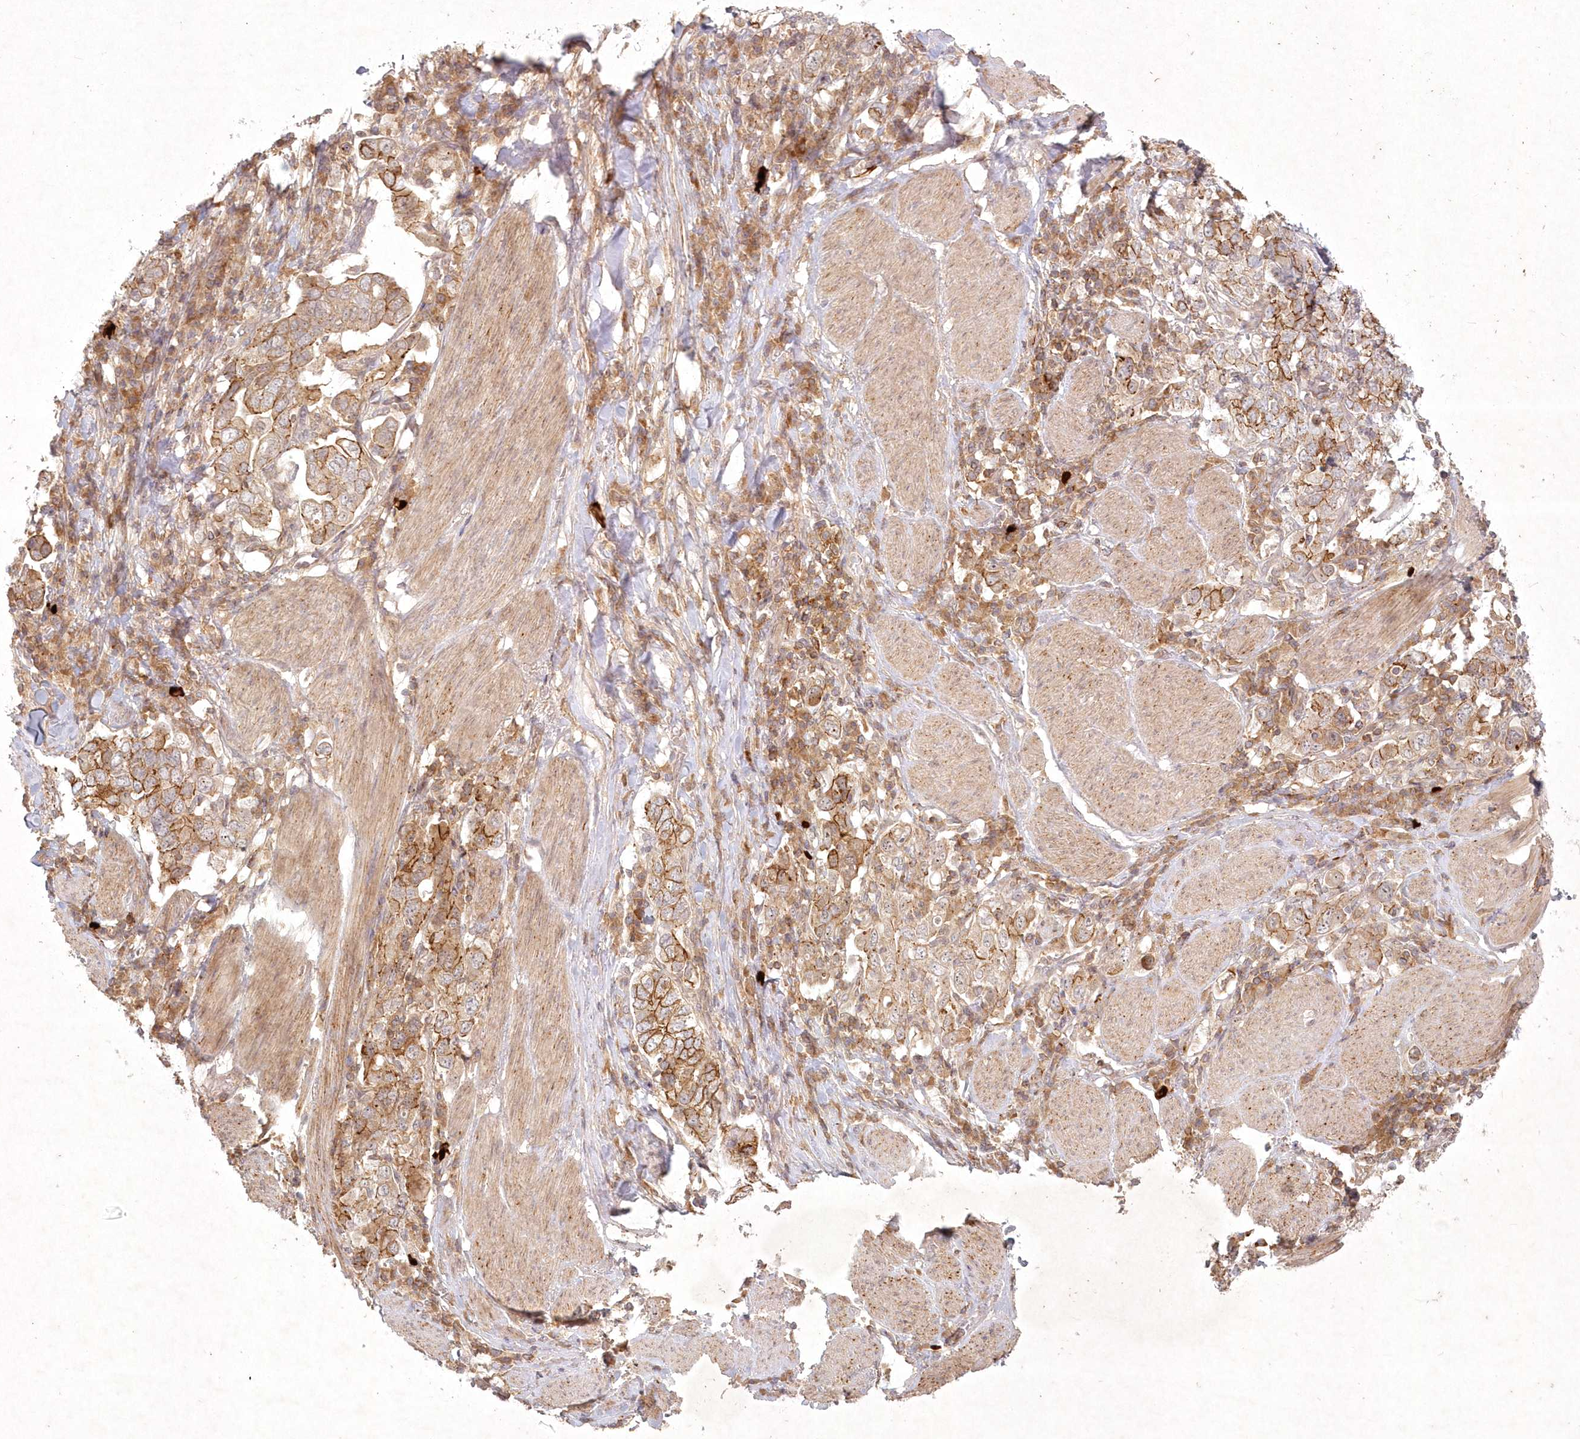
{"staining": {"intensity": "moderate", "quantity": ">75%", "location": "cytoplasmic/membranous"}, "tissue": "stomach cancer", "cell_type": "Tumor cells", "image_type": "cancer", "snomed": [{"axis": "morphology", "description": "Adenocarcinoma, NOS"}, {"axis": "topography", "description": "Stomach, upper"}], "caption": "A high-resolution image shows IHC staining of stomach adenocarcinoma, which reveals moderate cytoplasmic/membranous positivity in approximately >75% of tumor cells.", "gene": "TOGARAM2", "patient": {"sex": "male", "age": 62}}